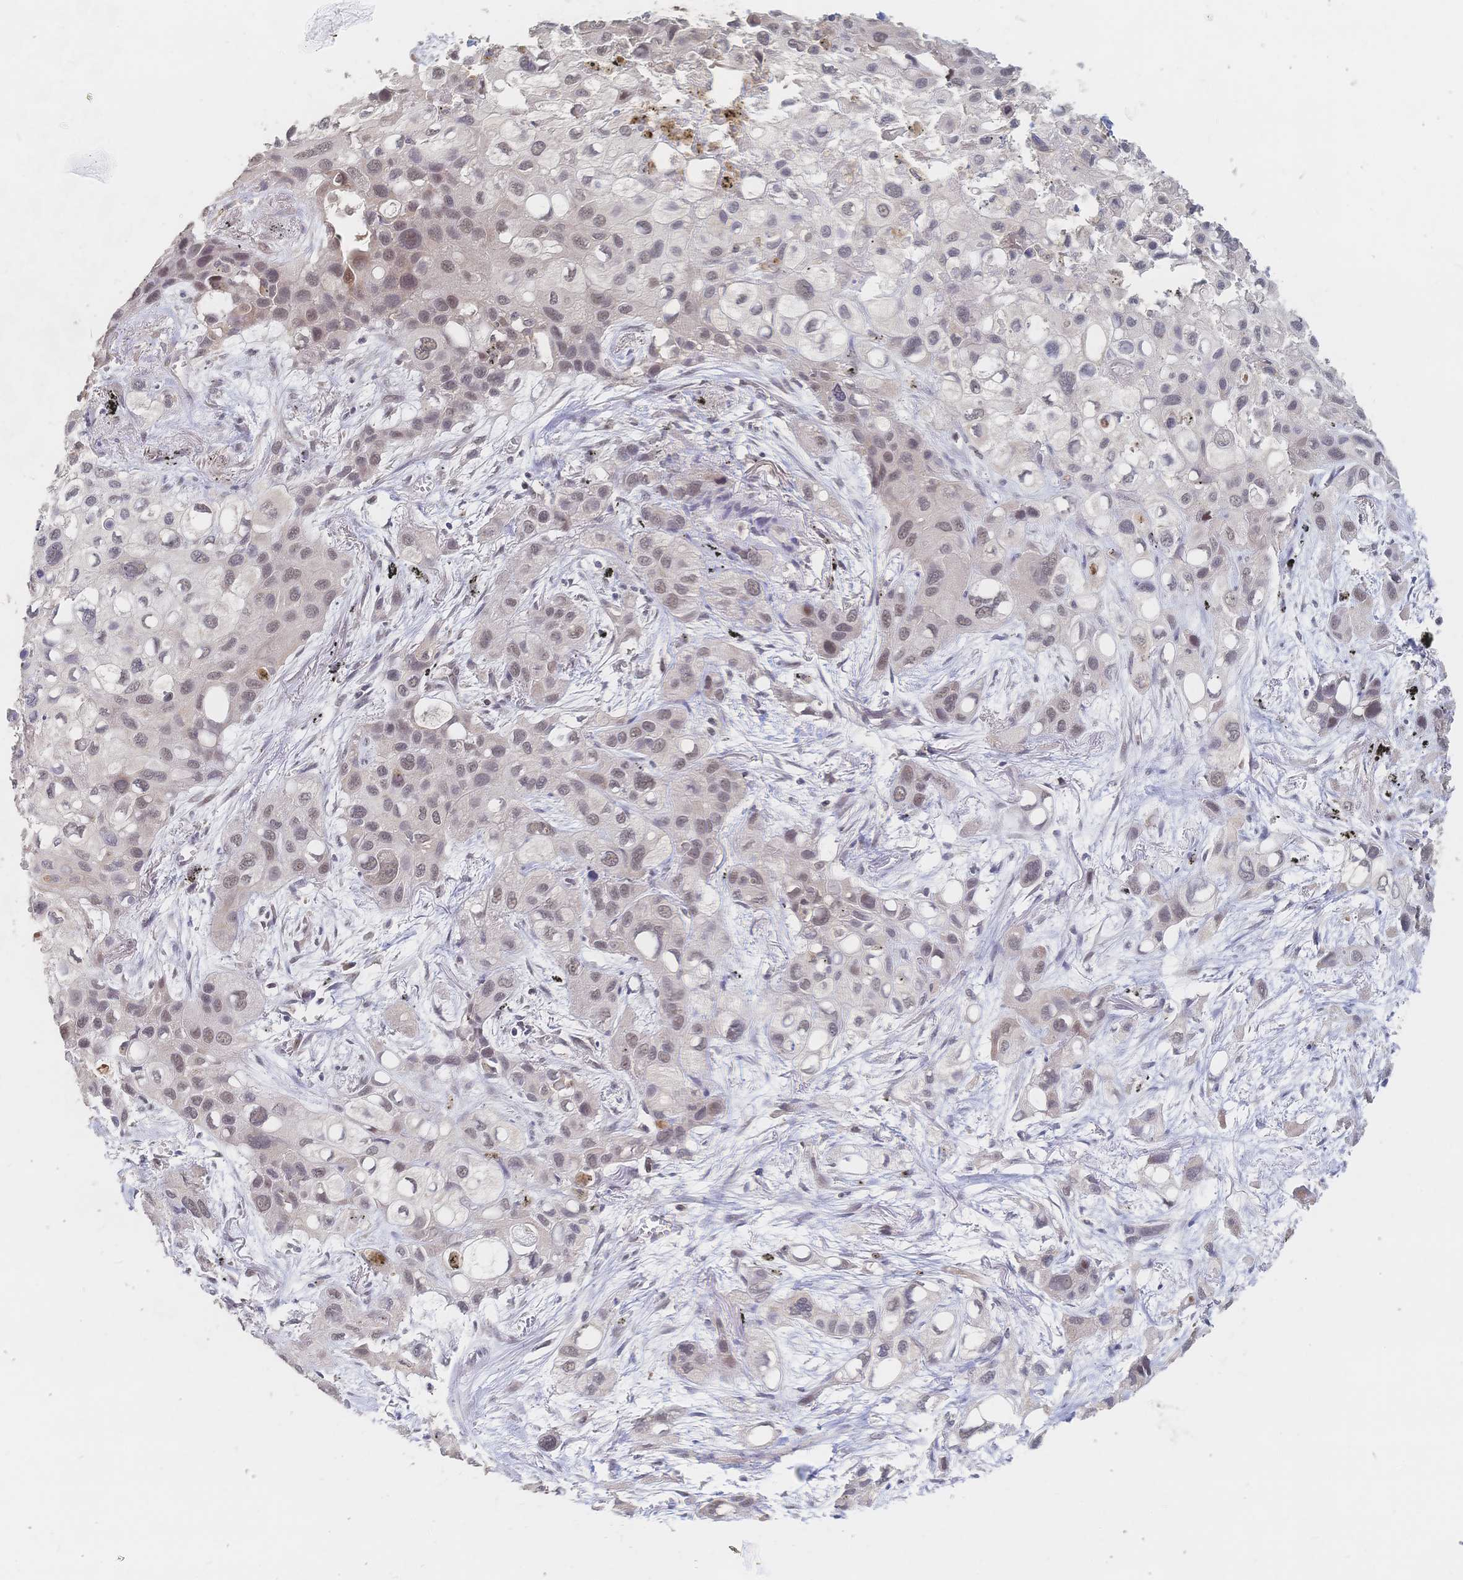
{"staining": {"intensity": "weak", "quantity": "25%-75%", "location": "nuclear"}, "tissue": "lung cancer", "cell_type": "Tumor cells", "image_type": "cancer", "snomed": [{"axis": "morphology", "description": "Squamous cell carcinoma, NOS"}, {"axis": "morphology", "description": "Squamous cell carcinoma, metastatic, NOS"}, {"axis": "topography", "description": "Lung"}], "caption": "Approximately 25%-75% of tumor cells in human lung squamous cell carcinoma show weak nuclear protein positivity as visualized by brown immunohistochemical staining.", "gene": "LRP5", "patient": {"sex": "male", "age": 59}}